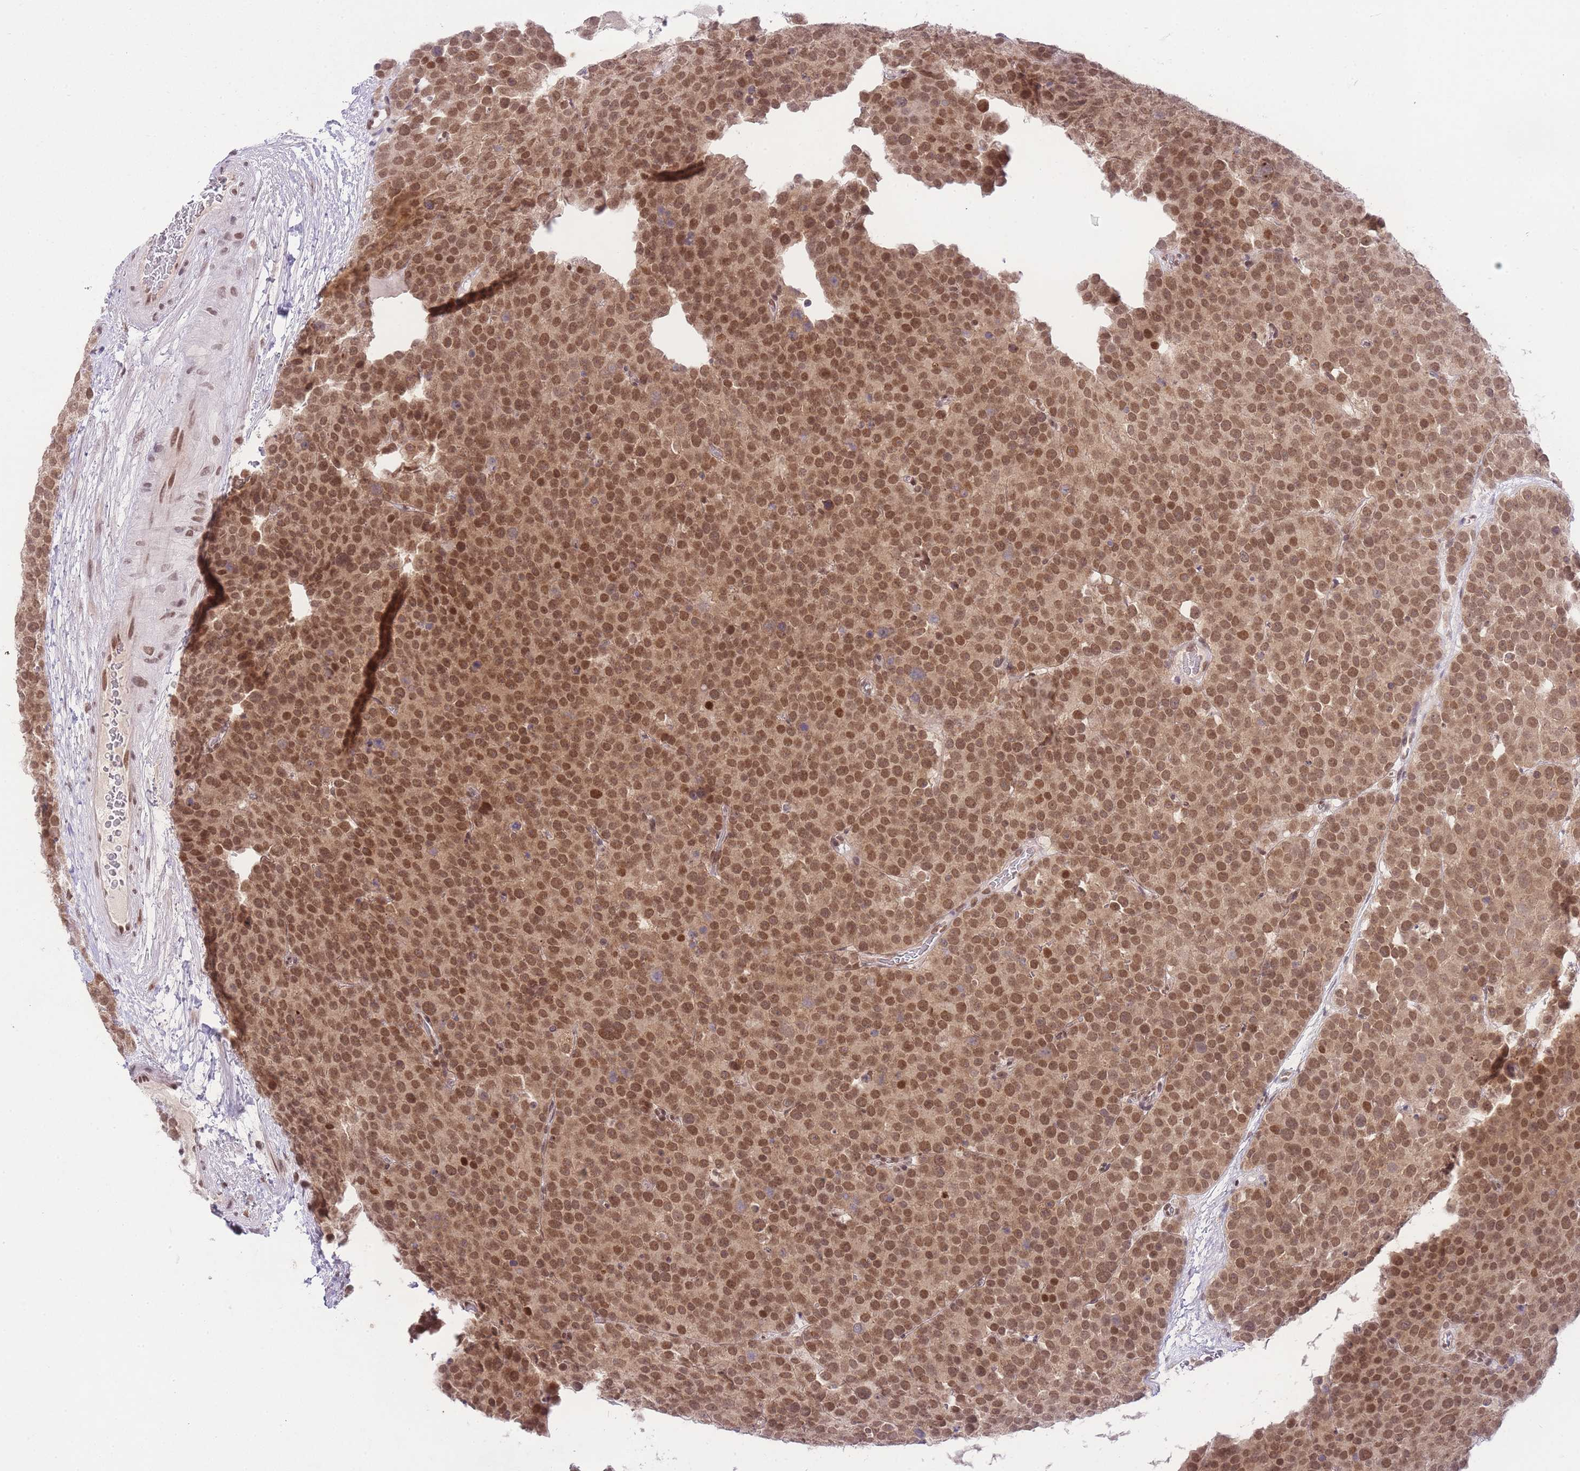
{"staining": {"intensity": "moderate", "quantity": ">75%", "location": "nuclear"}, "tissue": "testis cancer", "cell_type": "Tumor cells", "image_type": "cancer", "snomed": [{"axis": "morphology", "description": "Seminoma, NOS"}, {"axis": "topography", "description": "Testis"}], "caption": "Immunohistochemistry (IHC) photomicrograph of testis seminoma stained for a protein (brown), which reveals medium levels of moderate nuclear staining in about >75% of tumor cells.", "gene": "TMED3", "patient": {"sex": "male", "age": 71}}